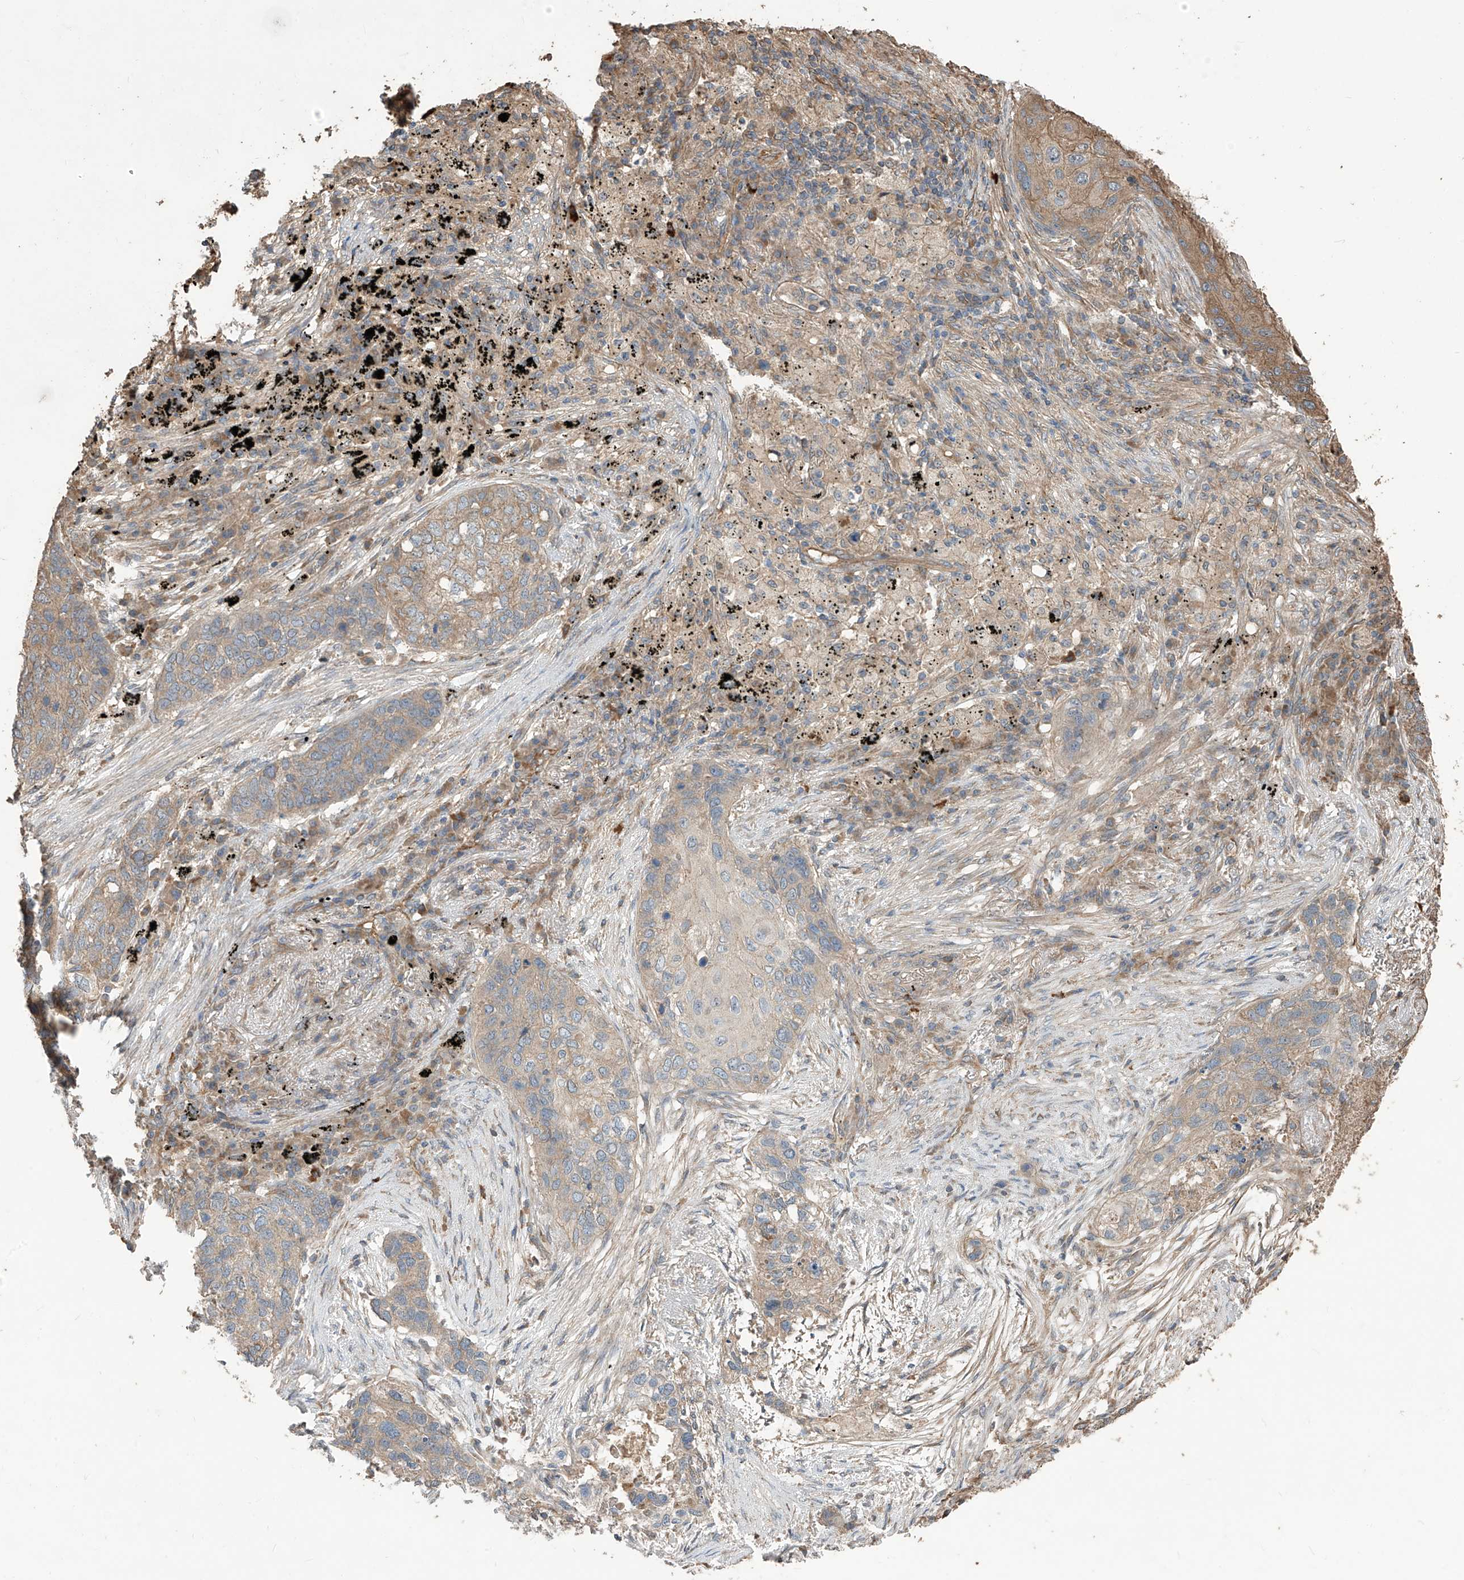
{"staining": {"intensity": "moderate", "quantity": "25%-75%", "location": "cytoplasmic/membranous"}, "tissue": "lung cancer", "cell_type": "Tumor cells", "image_type": "cancer", "snomed": [{"axis": "morphology", "description": "Squamous cell carcinoma, NOS"}, {"axis": "topography", "description": "Lung"}], "caption": "High-power microscopy captured an immunohistochemistry (IHC) image of lung cancer (squamous cell carcinoma), revealing moderate cytoplasmic/membranous positivity in about 25%-75% of tumor cells.", "gene": "AGBL5", "patient": {"sex": "female", "age": 63}}